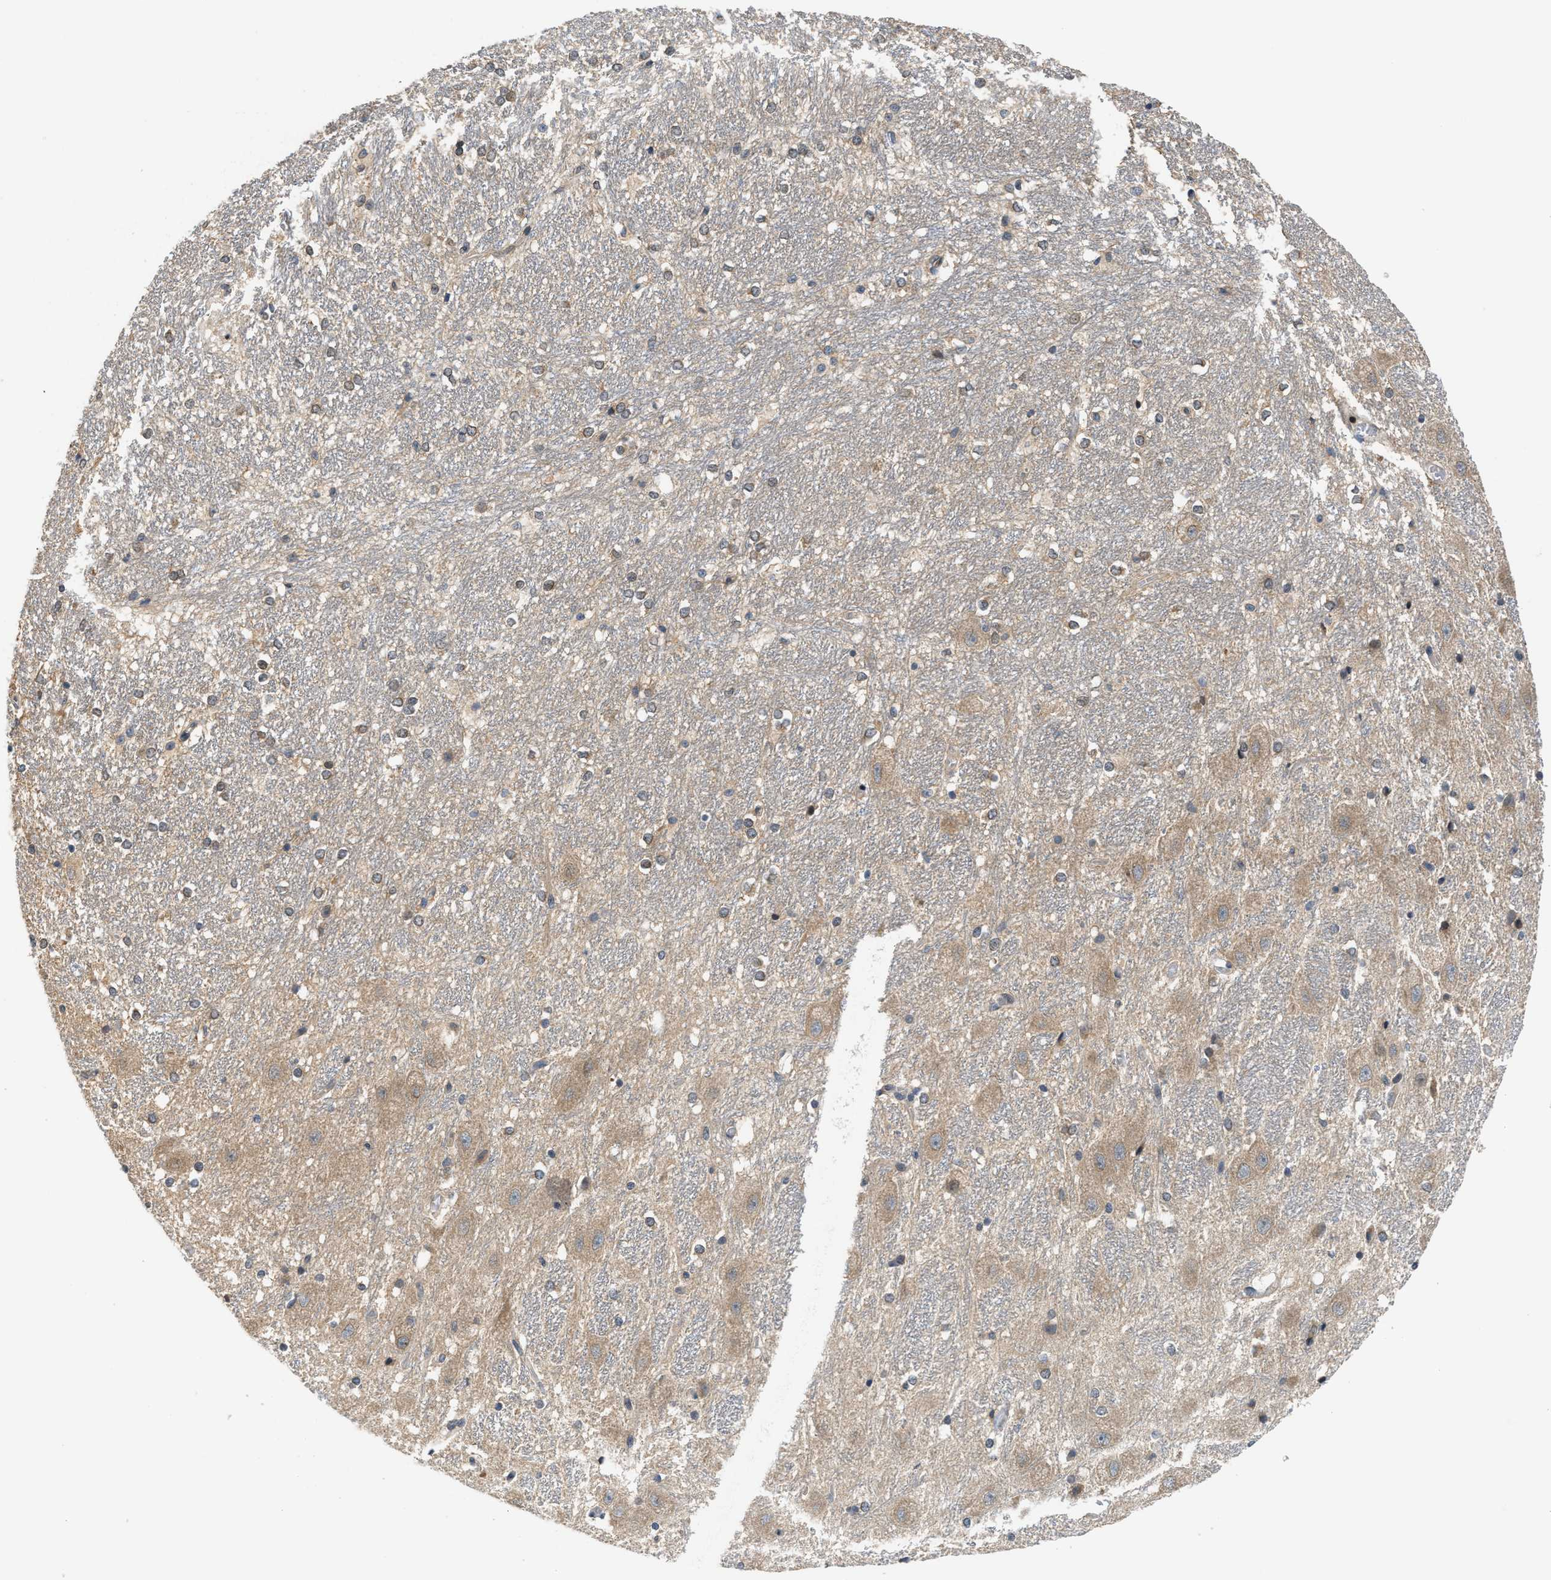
{"staining": {"intensity": "weak", "quantity": "25%-75%", "location": "cytoplasmic/membranous,nuclear"}, "tissue": "hippocampus", "cell_type": "Glial cells", "image_type": "normal", "snomed": [{"axis": "morphology", "description": "Normal tissue, NOS"}, {"axis": "topography", "description": "Hippocampus"}], "caption": "Hippocampus stained for a protein displays weak cytoplasmic/membranous,nuclear positivity in glial cells.", "gene": "RAB29", "patient": {"sex": "female", "age": 19}}